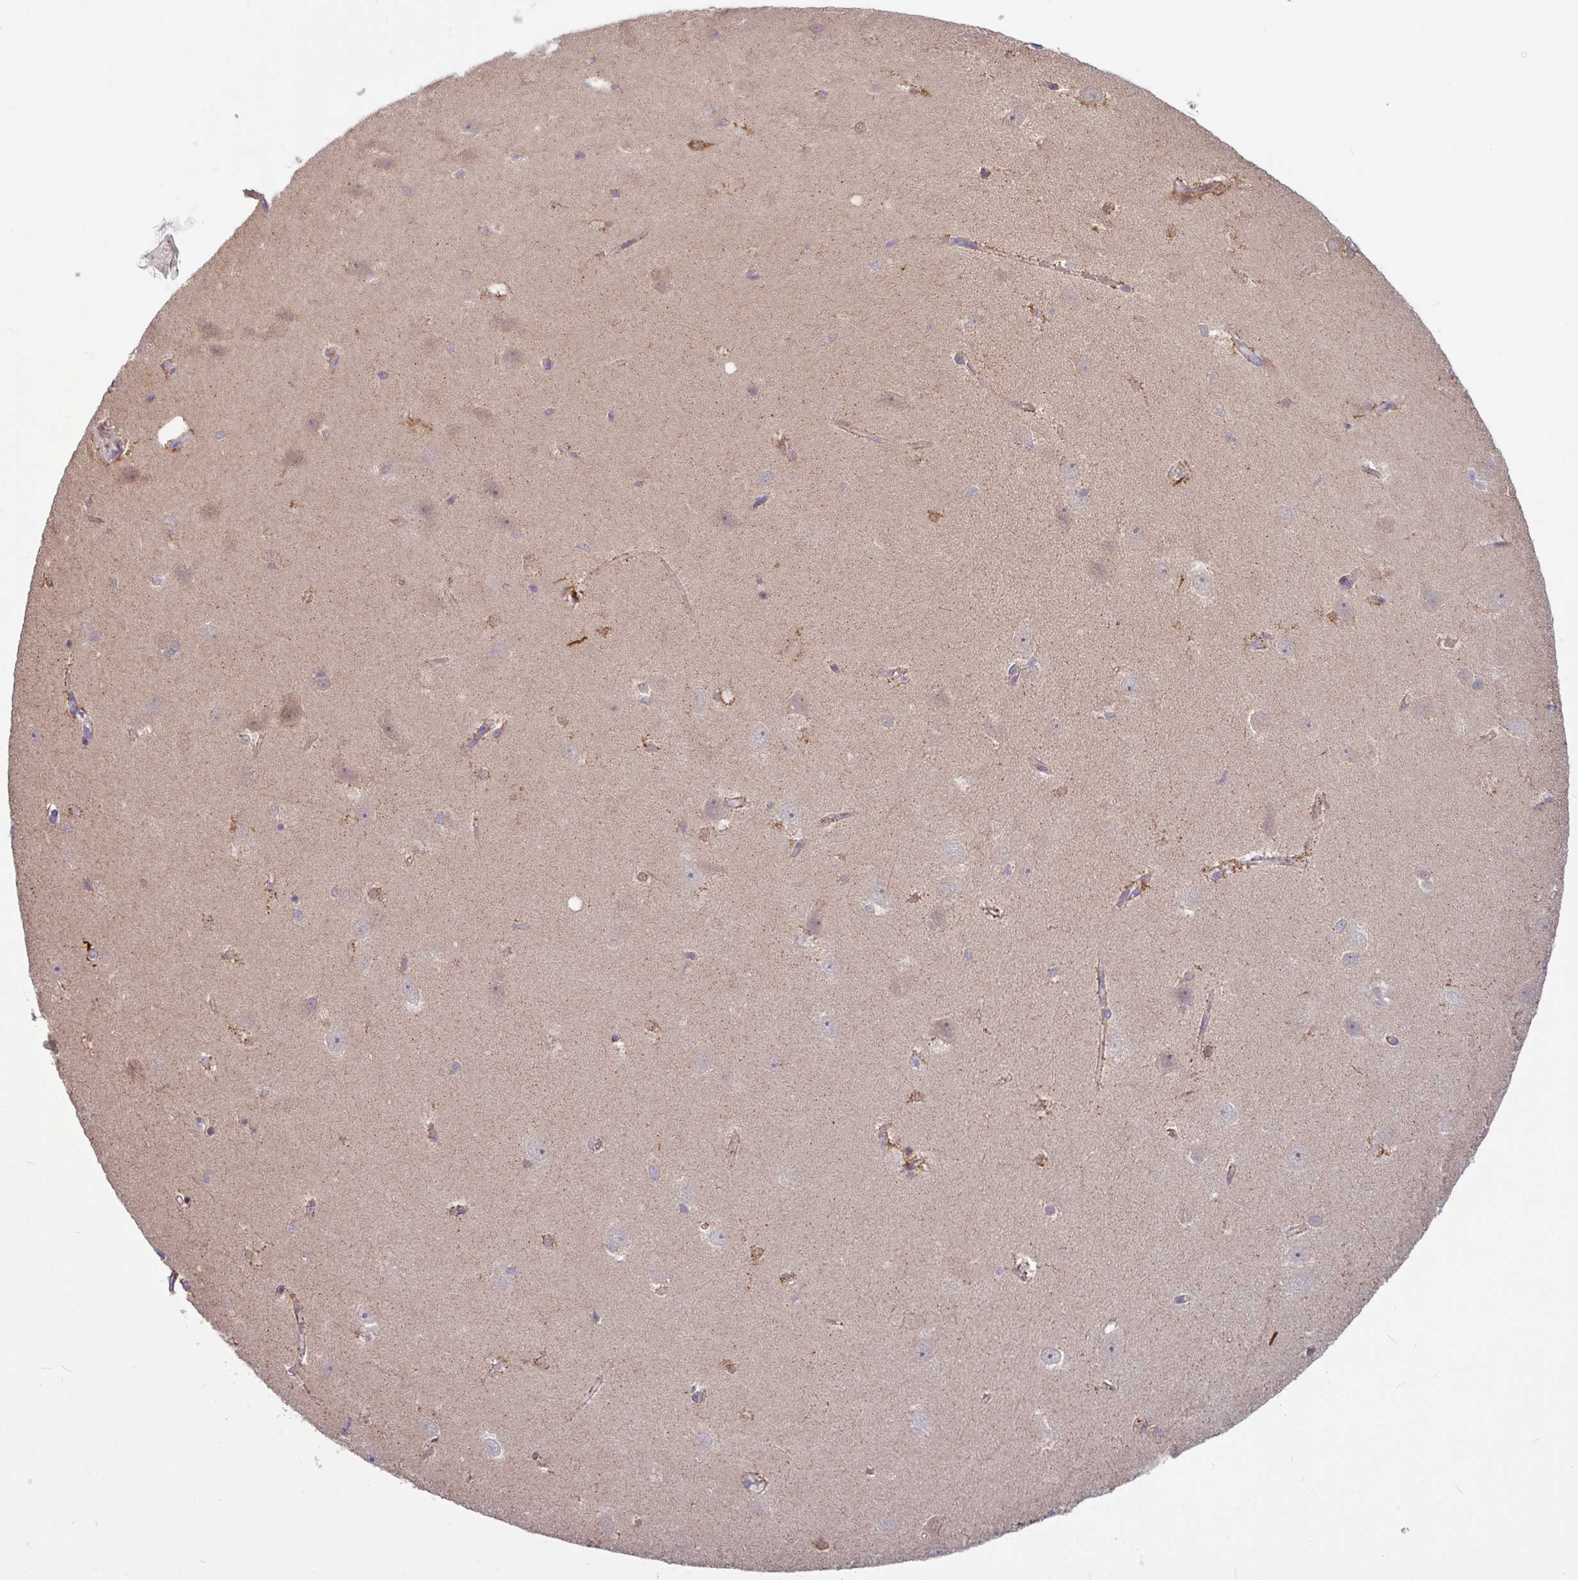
{"staining": {"intensity": "moderate", "quantity": "<25%", "location": "cytoplasmic/membranous"}, "tissue": "hippocampus", "cell_type": "Glial cells", "image_type": "normal", "snomed": [{"axis": "morphology", "description": "Normal tissue, NOS"}, {"axis": "topography", "description": "Hippocampus"}], "caption": "Immunohistochemical staining of benign human hippocampus demonstrates low levels of moderate cytoplasmic/membranous positivity in approximately <25% of glial cells. (DAB = brown stain, brightfield microscopy at high magnification).", "gene": "B4GALNT4", "patient": {"sex": "female", "age": 64}}